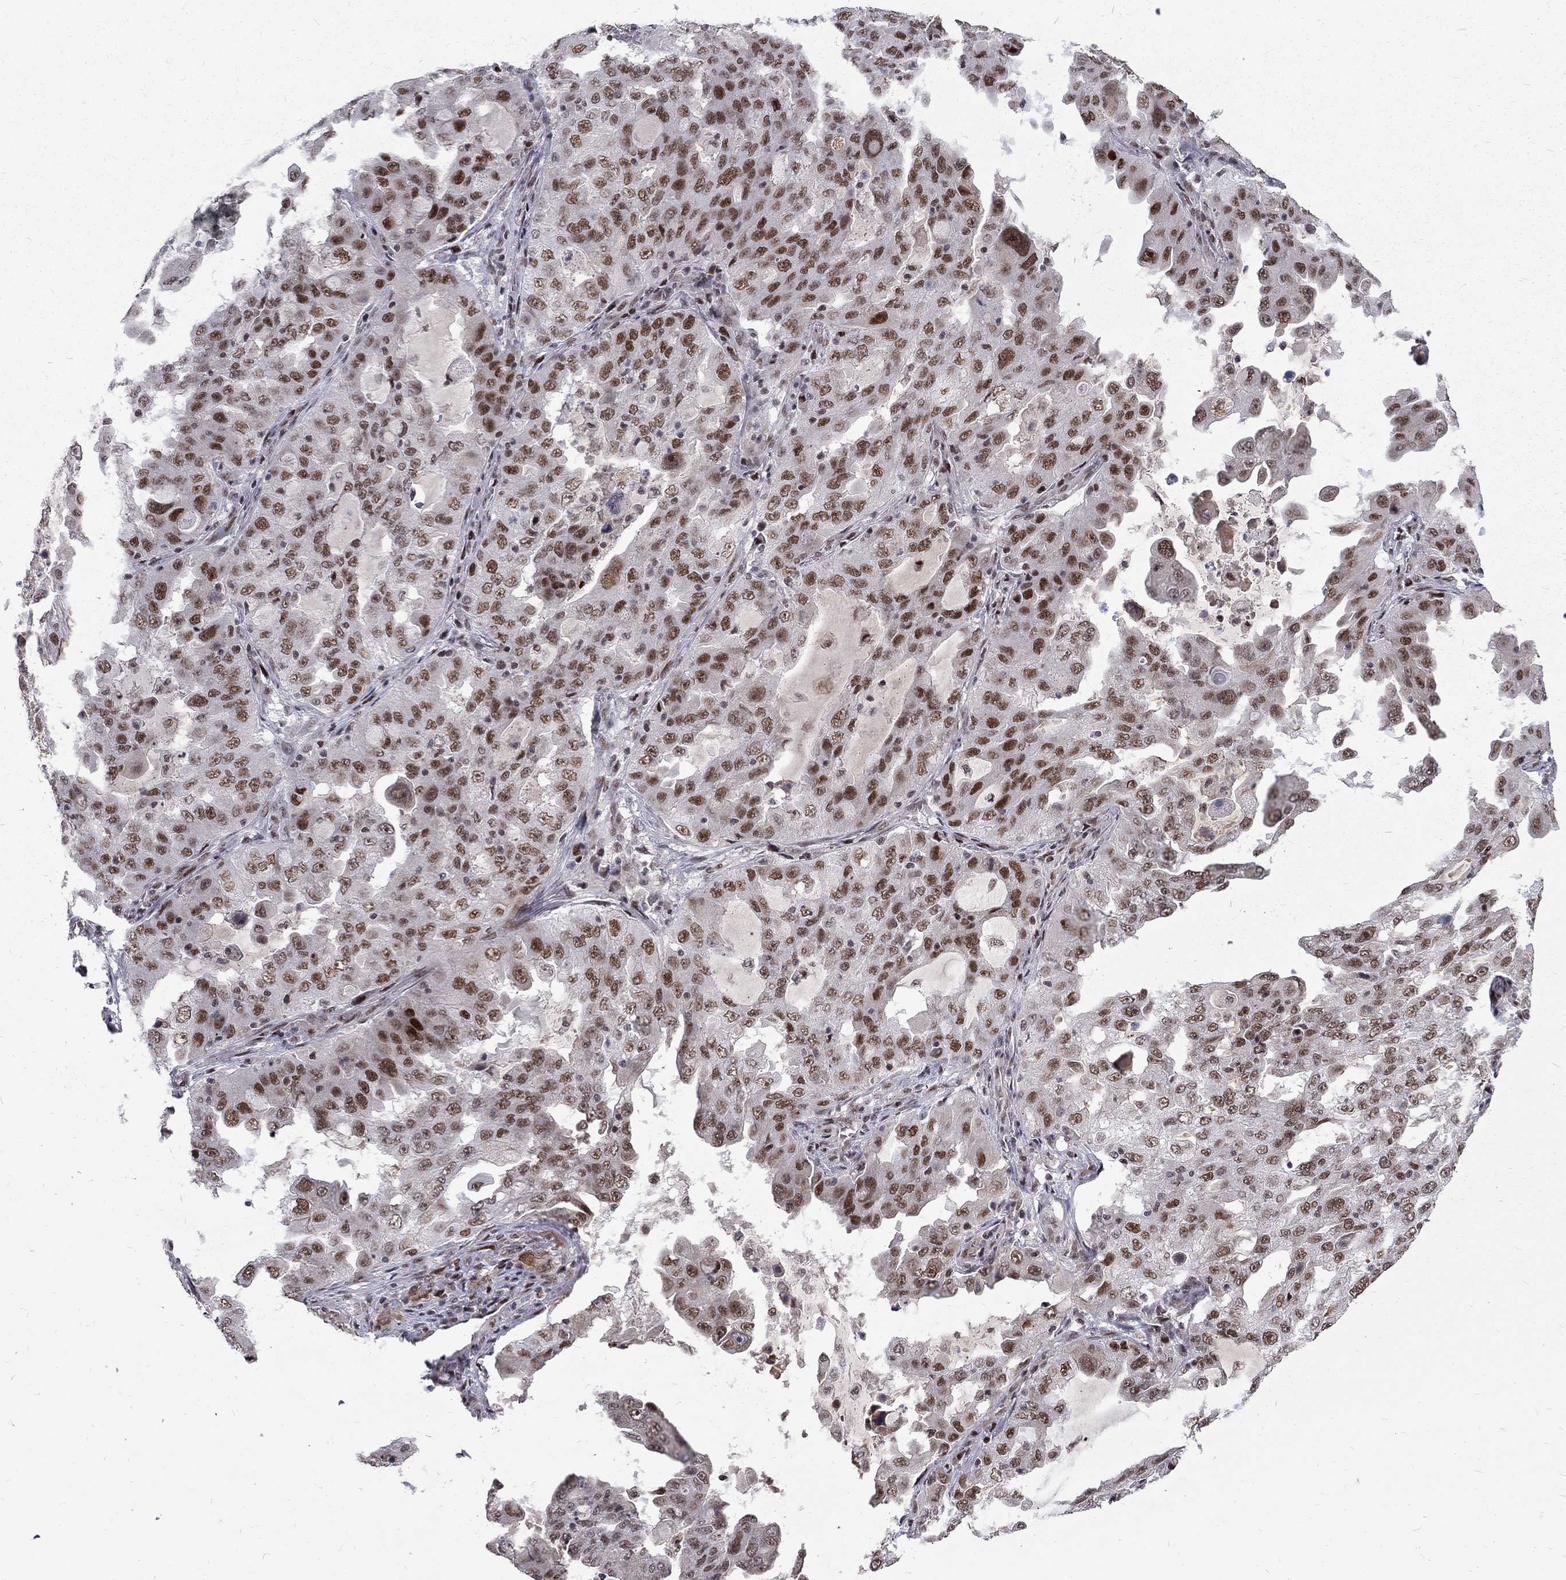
{"staining": {"intensity": "strong", "quantity": "25%-75%", "location": "nuclear"}, "tissue": "lung cancer", "cell_type": "Tumor cells", "image_type": "cancer", "snomed": [{"axis": "morphology", "description": "Adenocarcinoma, NOS"}, {"axis": "topography", "description": "Lung"}], "caption": "Immunohistochemistry (IHC) staining of lung adenocarcinoma, which displays high levels of strong nuclear positivity in approximately 25%-75% of tumor cells indicating strong nuclear protein expression. The staining was performed using DAB (brown) for protein detection and nuclei were counterstained in hematoxylin (blue).", "gene": "TCEAL1", "patient": {"sex": "female", "age": 61}}